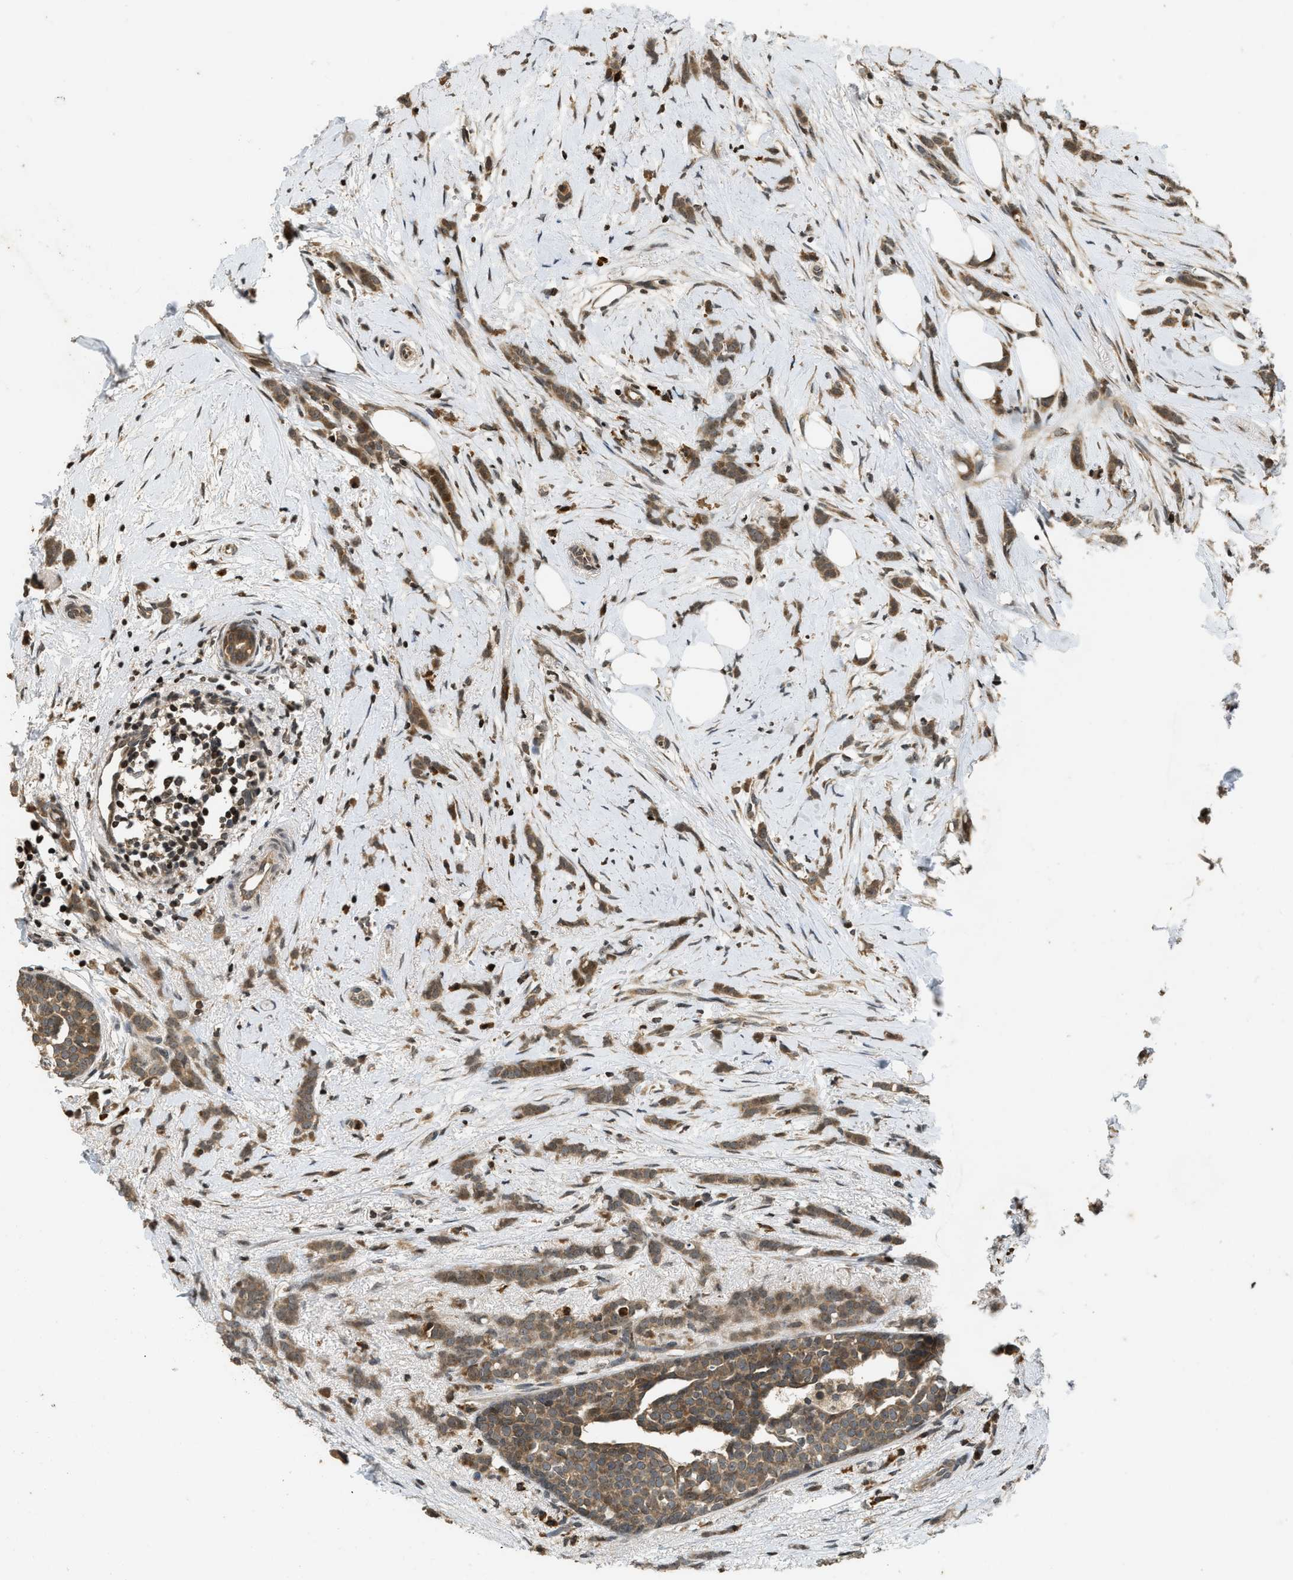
{"staining": {"intensity": "moderate", "quantity": ">75%", "location": "cytoplasmic/membranous"}, "tissue": "breast cancer", "cell_type": "Tumor cells", "image_type": "cancer", "snomed": [{"axis": "morphology", "description": "Lobular carcinoma, in situ"}, {"axis": "morphology", "description": "Lobular carcinoma"}, {"axis": "topography", "description": "Breast"}], "caption": "Human breast lobular carcinoma in situ stained for a protein (brown) reveals moderate cytoplasmic/membranous positive staining in about >75% of tumor cells.", "gene": "SIAH1", "patient": {"sex": "female", "age": 41}}